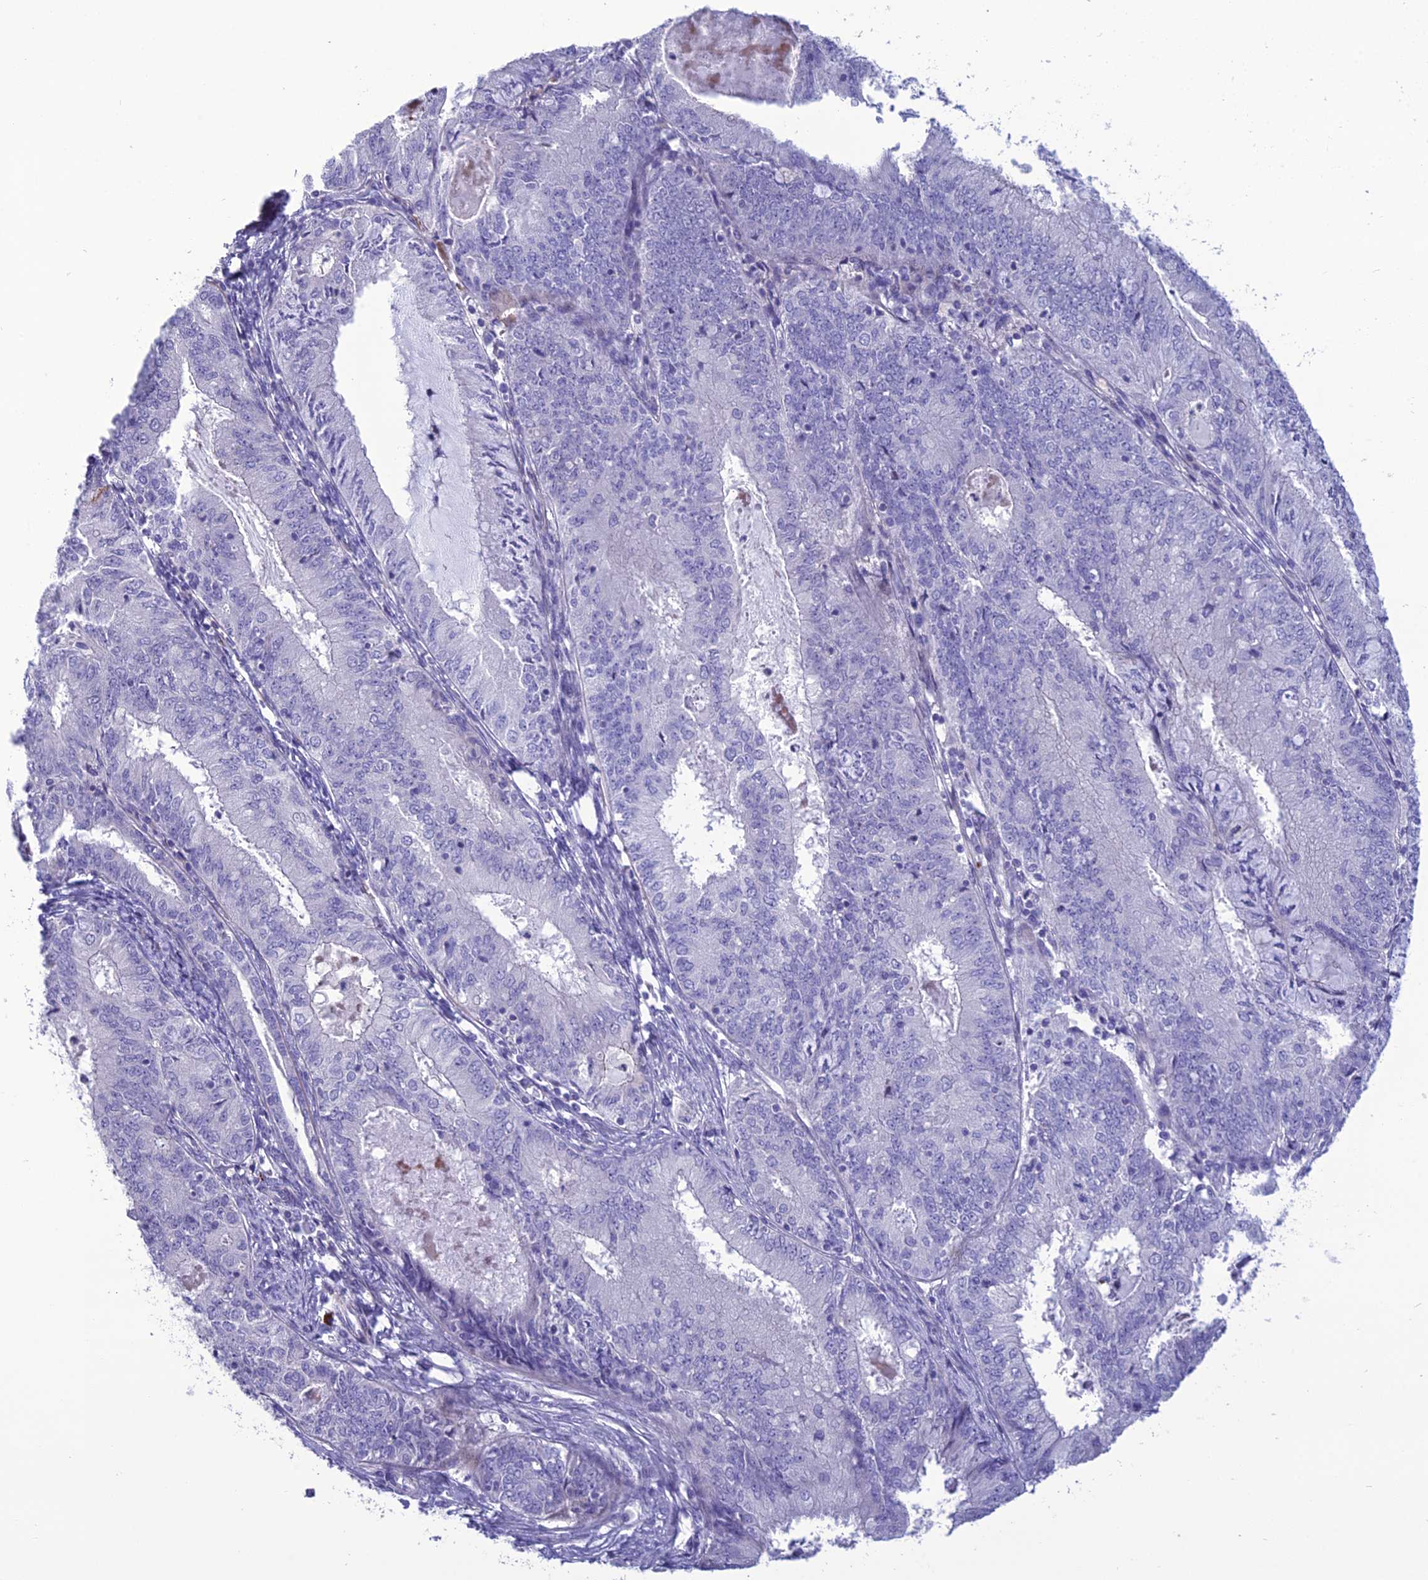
{"staining": {"intensity": "negative", "quantity": "none", "location": "none"}, "tissue": "endometrial cancer", "cell_type": "Tumor cells", "image_type": "cancer", "snomed": [{"axis": "morphology", "description": "Adenocarcinoma, NOS"}, {"axis": "topography", "description": "Endometrium"}], "caption": "This is an IHC histopathology image of human endometrial cancer. There is no positivity in tumor cells.", "gene": "OR56B1", "patient": {"sex": "female", "age": 57}}